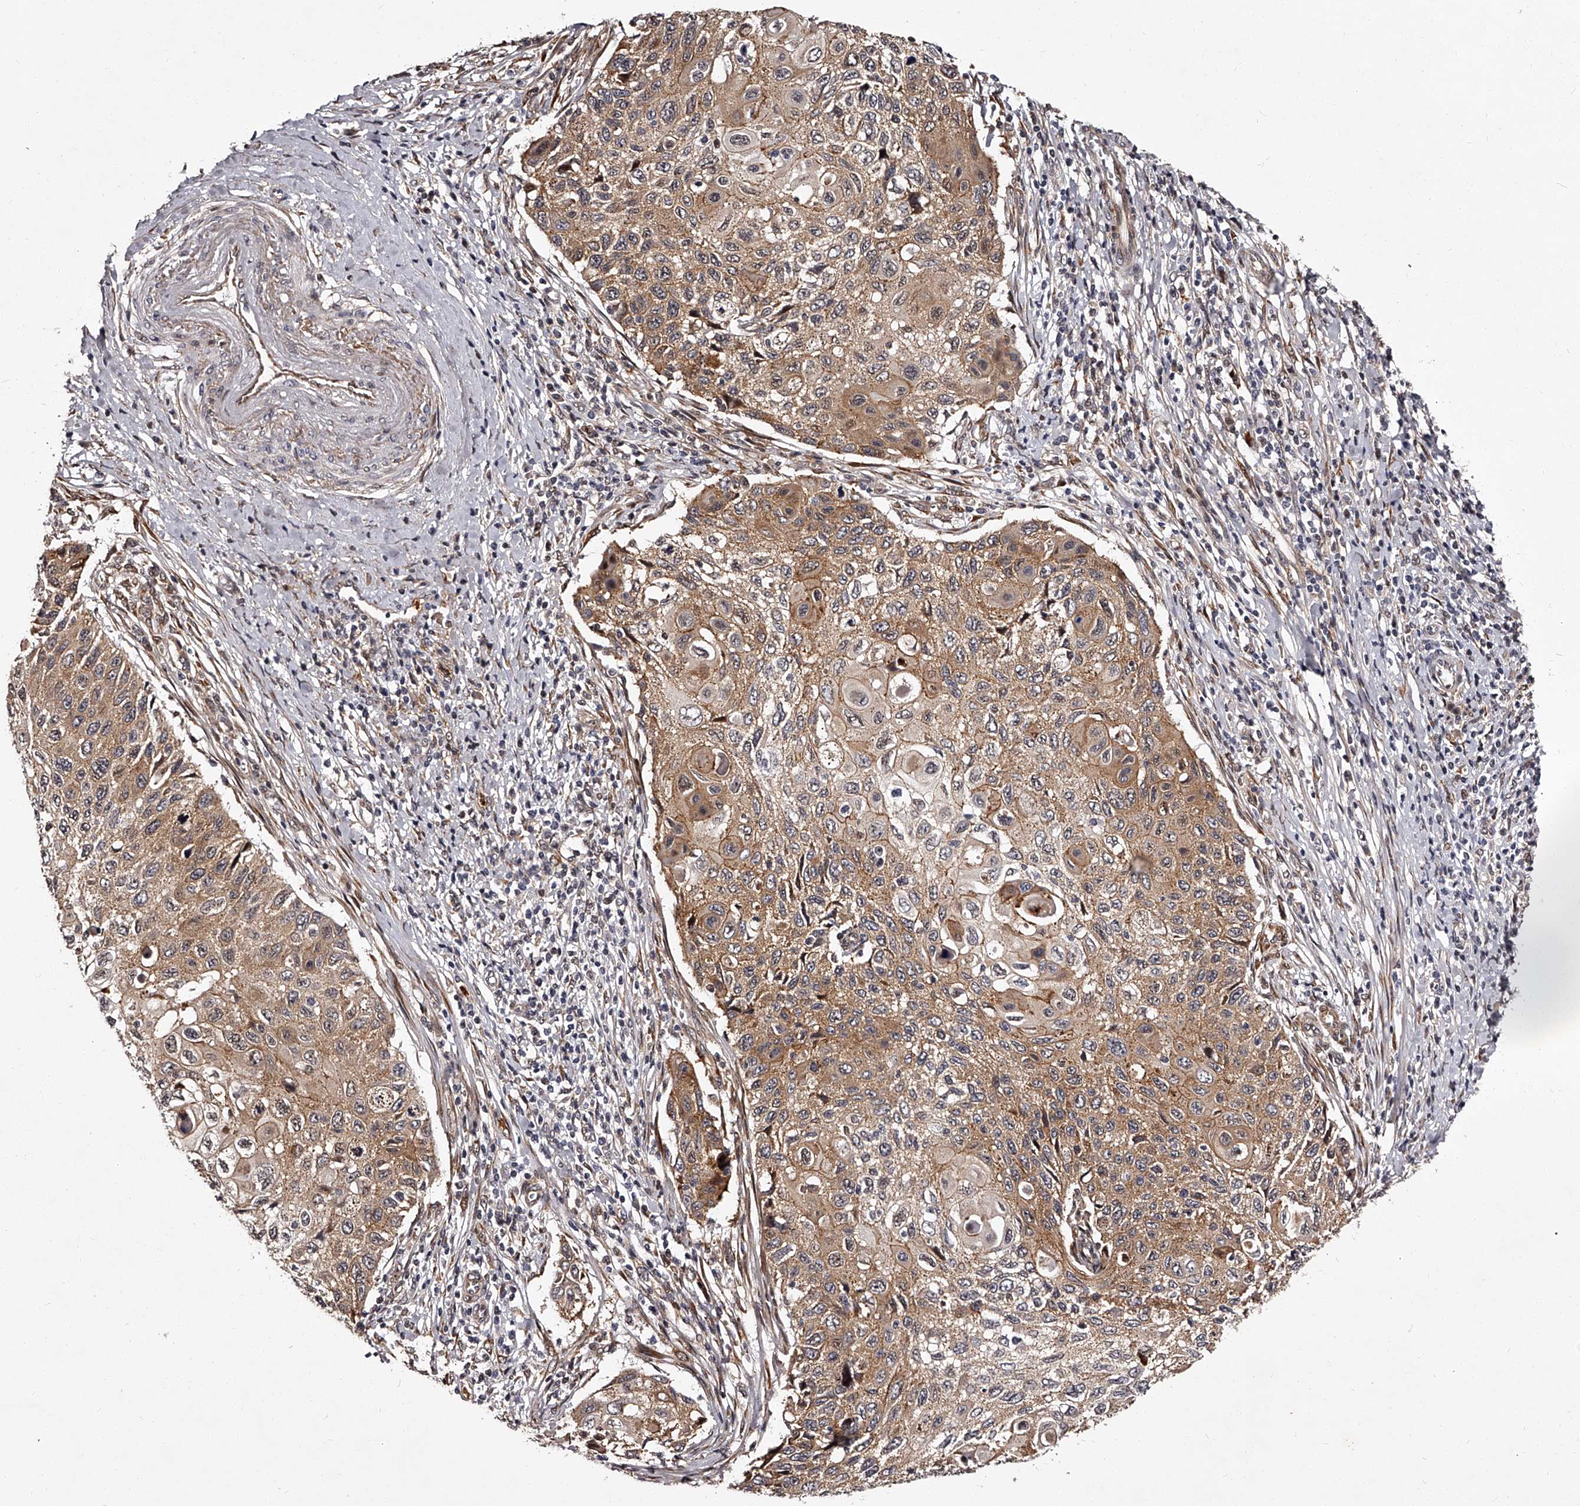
{"staining": {"intensity": "moderate", "quantity": ">75%", "location": "cytoplasmic/membranous"}, "tissue": "cervical cancer", "cell_type": "Tumor cells", "image_type": "cancer", "snomed": [{"axis": "morphology", "description": "Squamous cell carcinoma, NOS"}, {"axis": "topography", "description": "Cervix"}], "caption": "Squamous cell carcinoma (cervical) tissue demonstrates moderate cytoplasmic/membranous positivity in about >75% of tumor cells", "gene": "RSC1A1", "patient": {"sex": "female", "age": 70}}